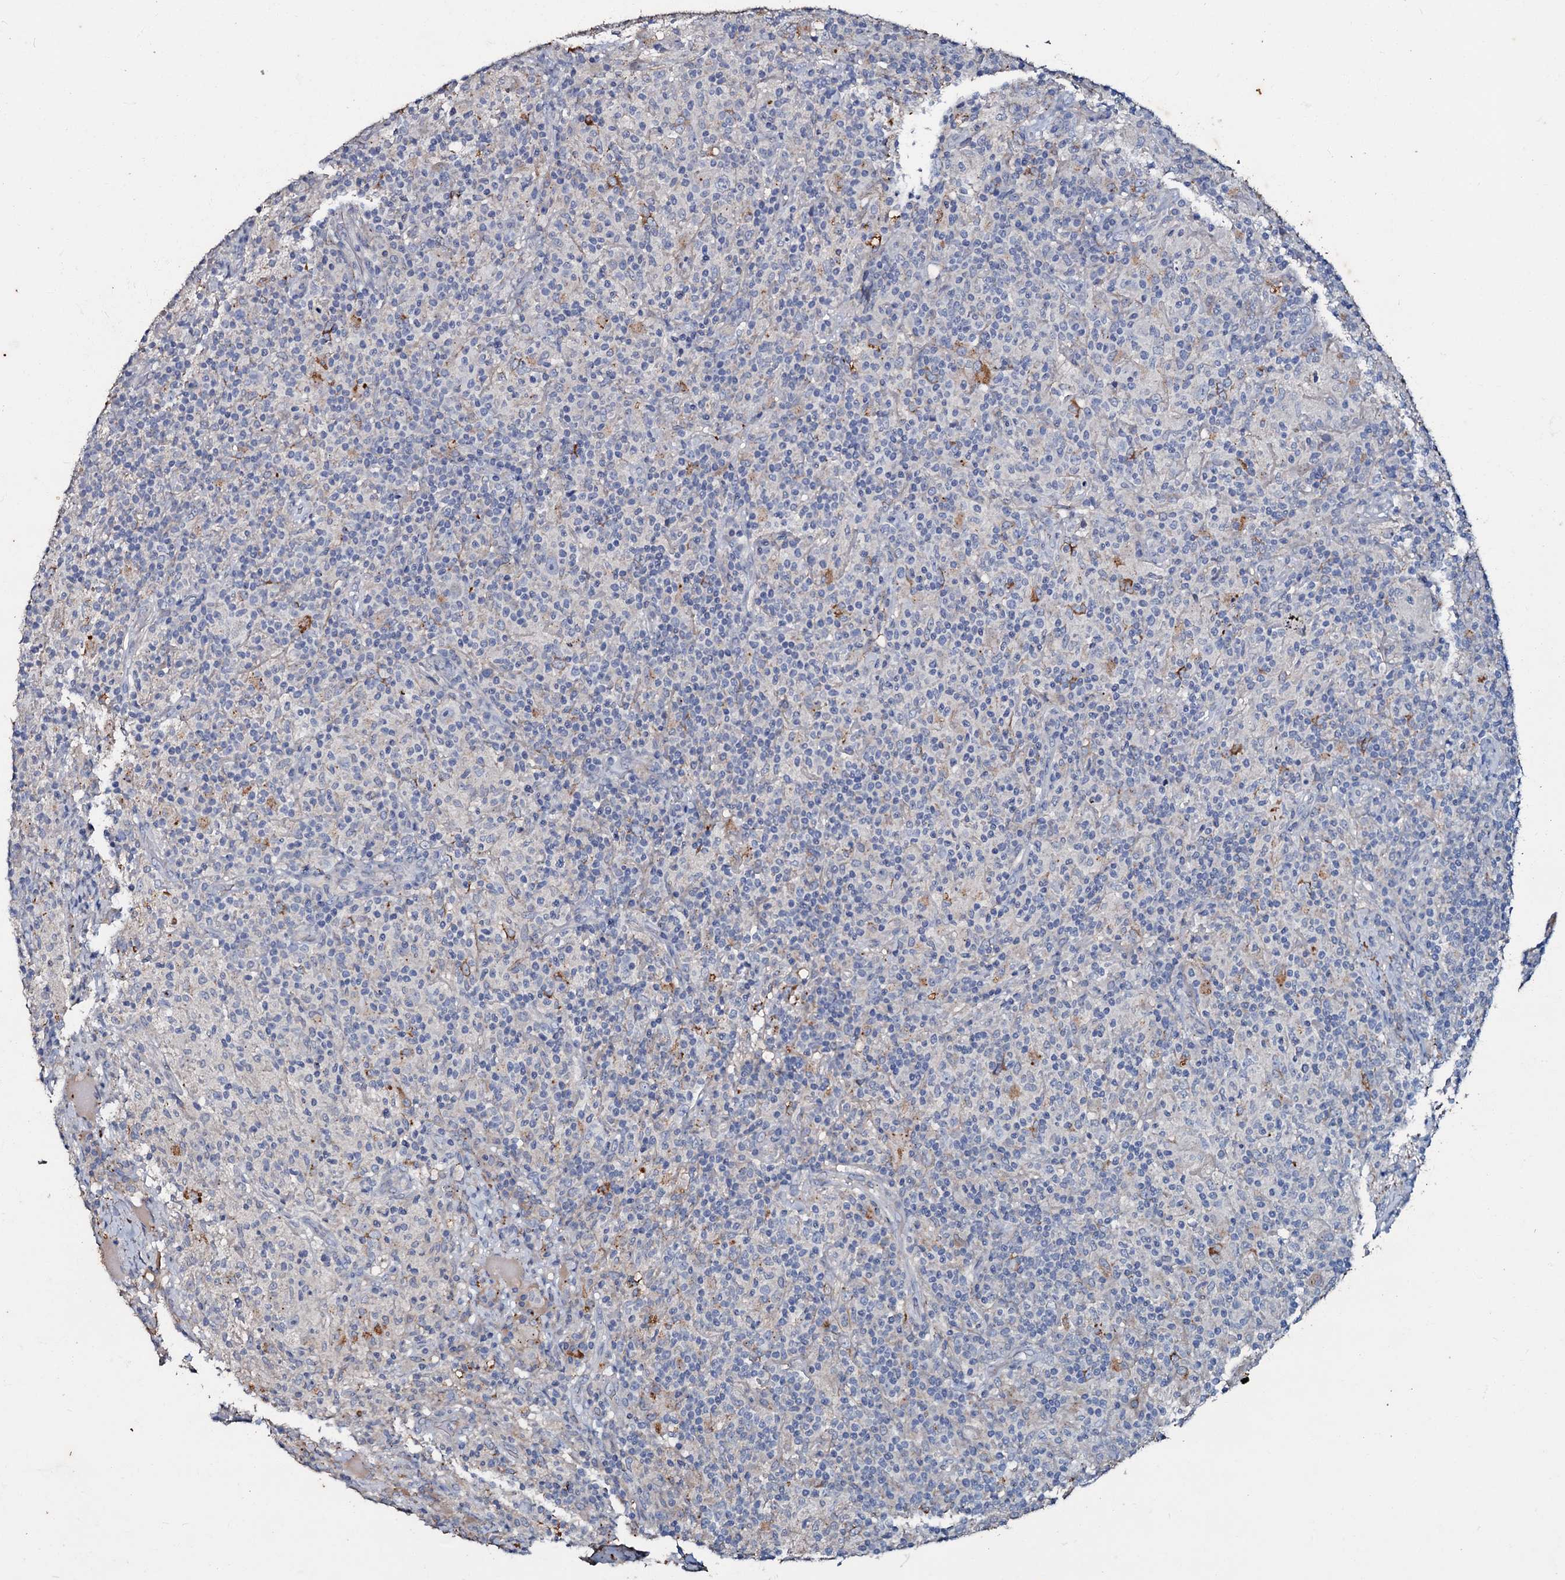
{"staining": {"intensity": "negative", "quantity": "none", "location": "none"}, "tissue": "lymphoma", "cell_type": "Tumor cells", "image_type": "cancer", "snomed": [{"axis": "morphology", "description": "Hodgkin's disease, NOS"}, {"axis": "topography", "description": "Lymph node"}], "caption": "A micrograph of Hodgkin's disease stained for a protein exhibits no brown staining in tumor cells.", "gene": "MANSC4", "patient": {"sex": "male", "age": 70}}